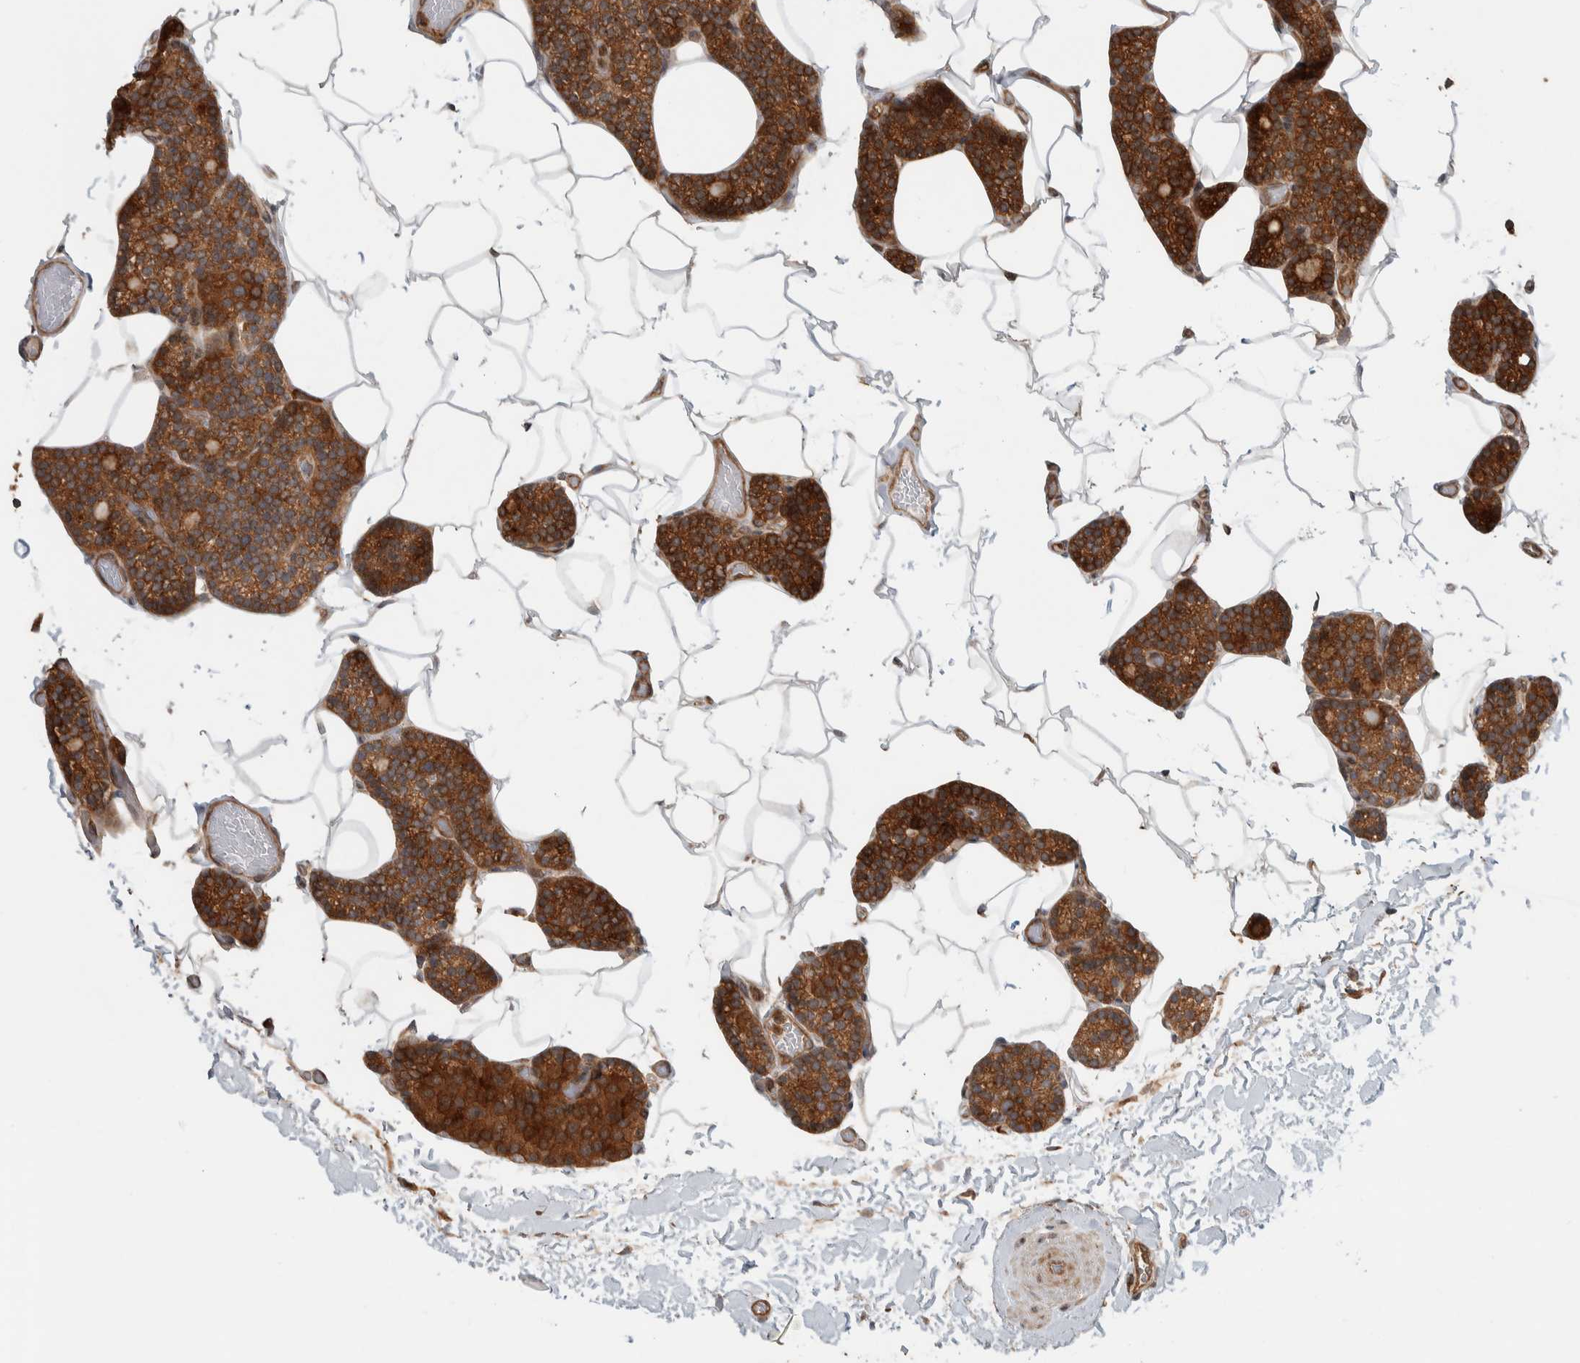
{"staining": {"intensity": "strong", "quantity": ">75%", "location": "cytoplasmic/membranous"}, "tissue": "parathyroid gland", "cell_type": "Glandular cells", "image_type": "normal", "snomed": [{"axis": "morphology", "description": "Normal tissue, NOS"}, {"axis": "topography", "description": "Parathyroid gland"}], "caption": "This histopathology image displays unremarkable parathyroid gland stained with immunohistochemistry (IHC) to label a protein in brown. The cytoplasmic/membranous of glandular cells show strong positivity for the protein. Nuclei are counter-stained blue.", "gene": "CNTROB", "patient": {"sex": "male", "age": 52}}